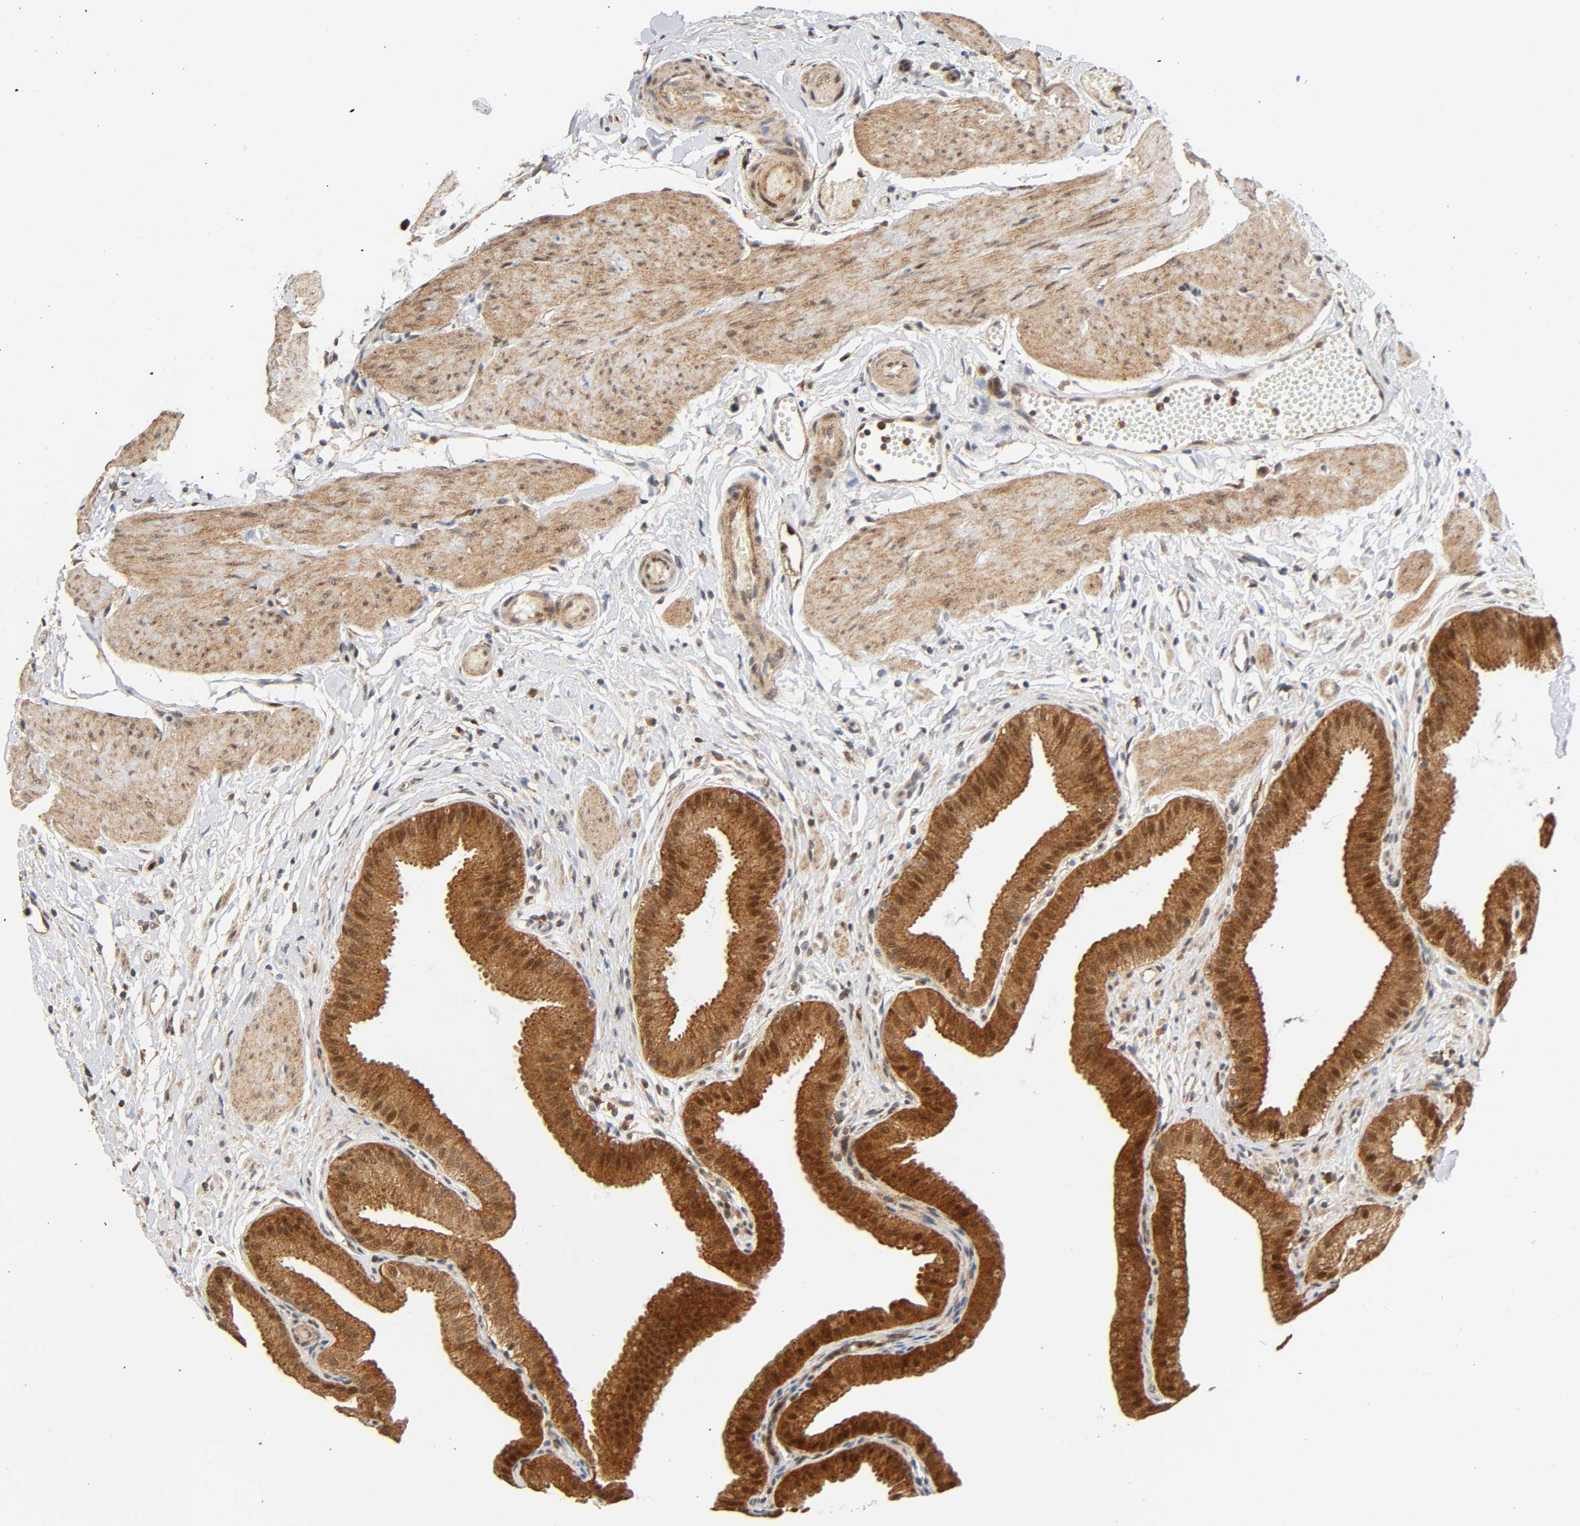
{"staining": {"intensity": "moderate", "quantity": ">75%", "location": "cytoplasmic/membranous,nuclear"}, "tissue": "gallbladder", "cell_type": "Glandular cells", "image_type": "normal", "snomed": [{"axis": "morphology", "description": "Normal tissue, NOS"}, {"axis": "topography", "description": "Gallbladder"}], "caption": "Brown immunohistochemical staining in normal human gallbladder demonstrates moderate cytoplasmic/membranous,nuclear staining in approximately >75% of glandular cells. The staining was performed using DAB to visualize the protein expression in brown, while the nuclei were stained in blue with hematoxylin (Magnification: 20x).", "gene": "CASP9", "patient": {"sex": "female", "age": 63}}